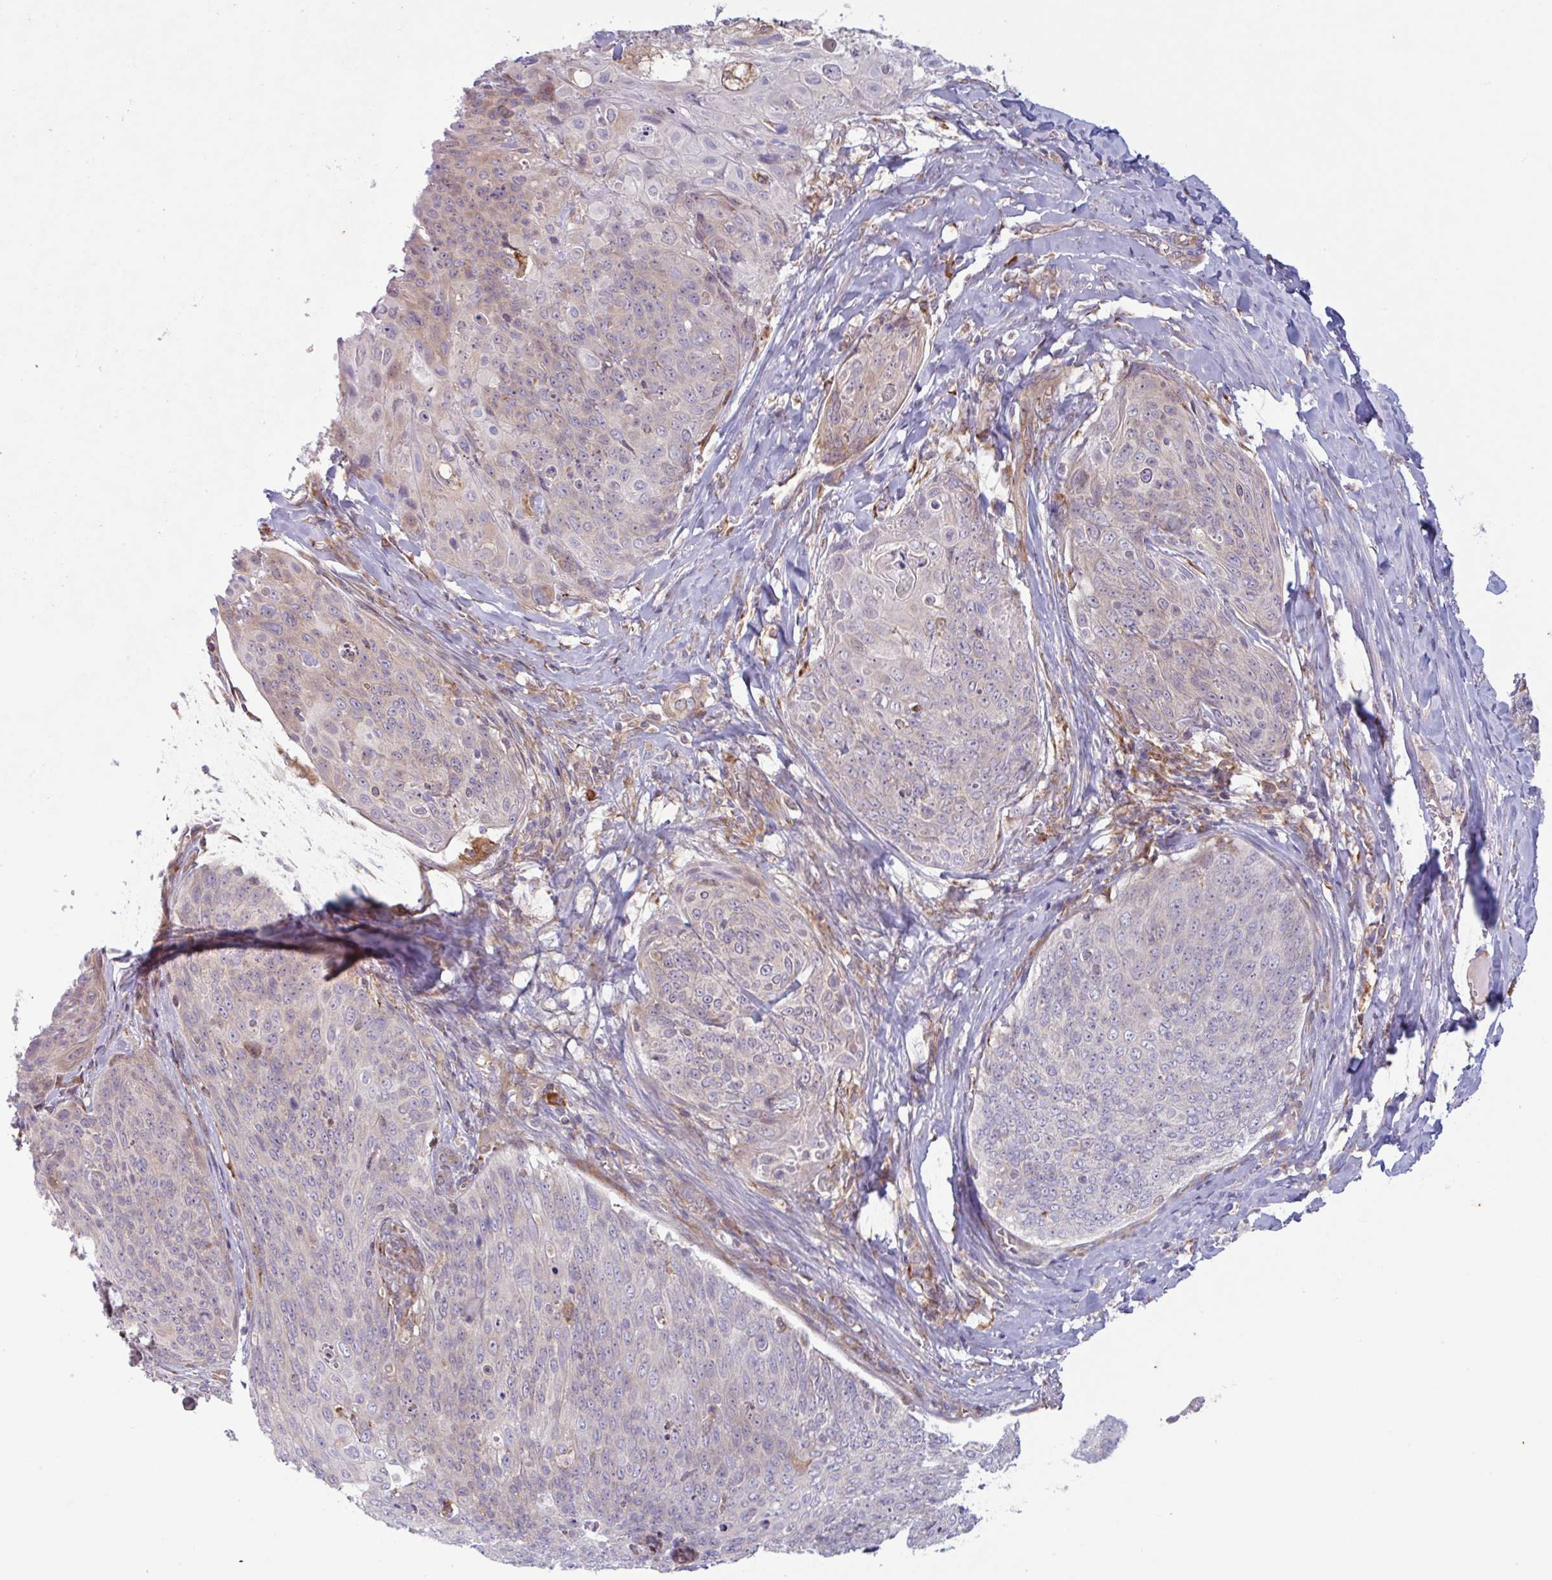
{"staining": {"intensity": "negative", "quantity": "none", "location": "none"}, "tissue": "skin cancer", "cell_type": "Tumor cells", "image_type": "cancer", "snomed": [{"axis": "morphology", "description": "Squamous cell carcinoma, NOS"}, {"axis": "topography", "description": "Skin"}, {"axis": "topography", "description": "Vulva"}], "caption": "There is no significant expression in tumor cells of skin cancer. (DAB (3,3'-diaminobenzidine) immunohistochemistry visualized using brightfield microscopy, high magnification).", "gene": "RIT1", "patient": {"sex": "female", "age": 85}}